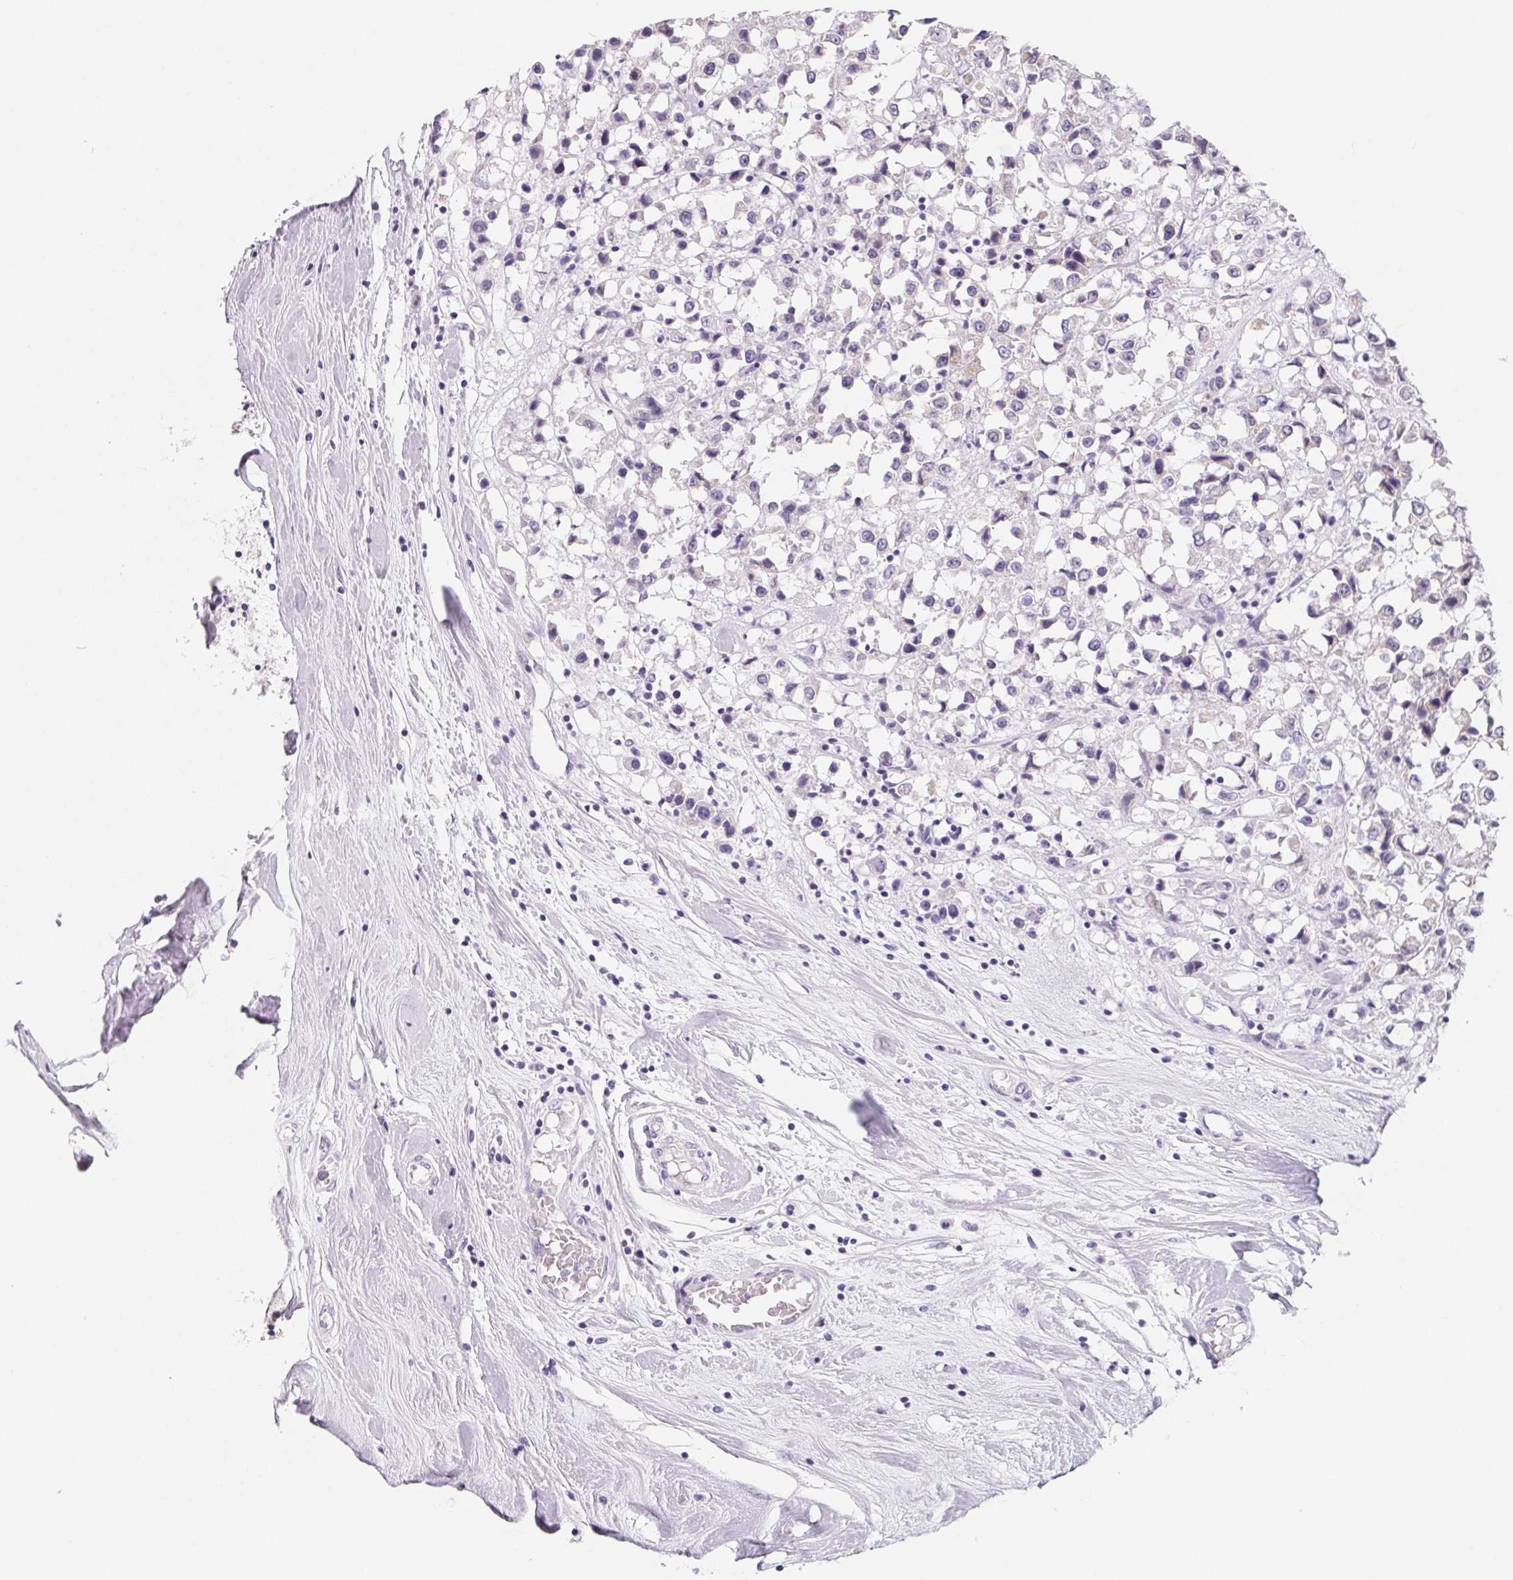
{"staining": {"intensity": "negative", "quantity": "none", "location": "none"}, "tissue": "breast cancer", "cell_type": "Tumor cells", "image_type": "cancer", "snomed": [{"axis": "morphology", "description": "Duct carcinoma"}, {"axis": "topography", "description": "Breast"}], "caption": "Immunohistochemistry (IHC) of human infiltrating ductal carcinoma (breast) exhibits no staining in tumor cells.", "gene": "FDX1", "patient": {"sex": "female", "age": 61}}